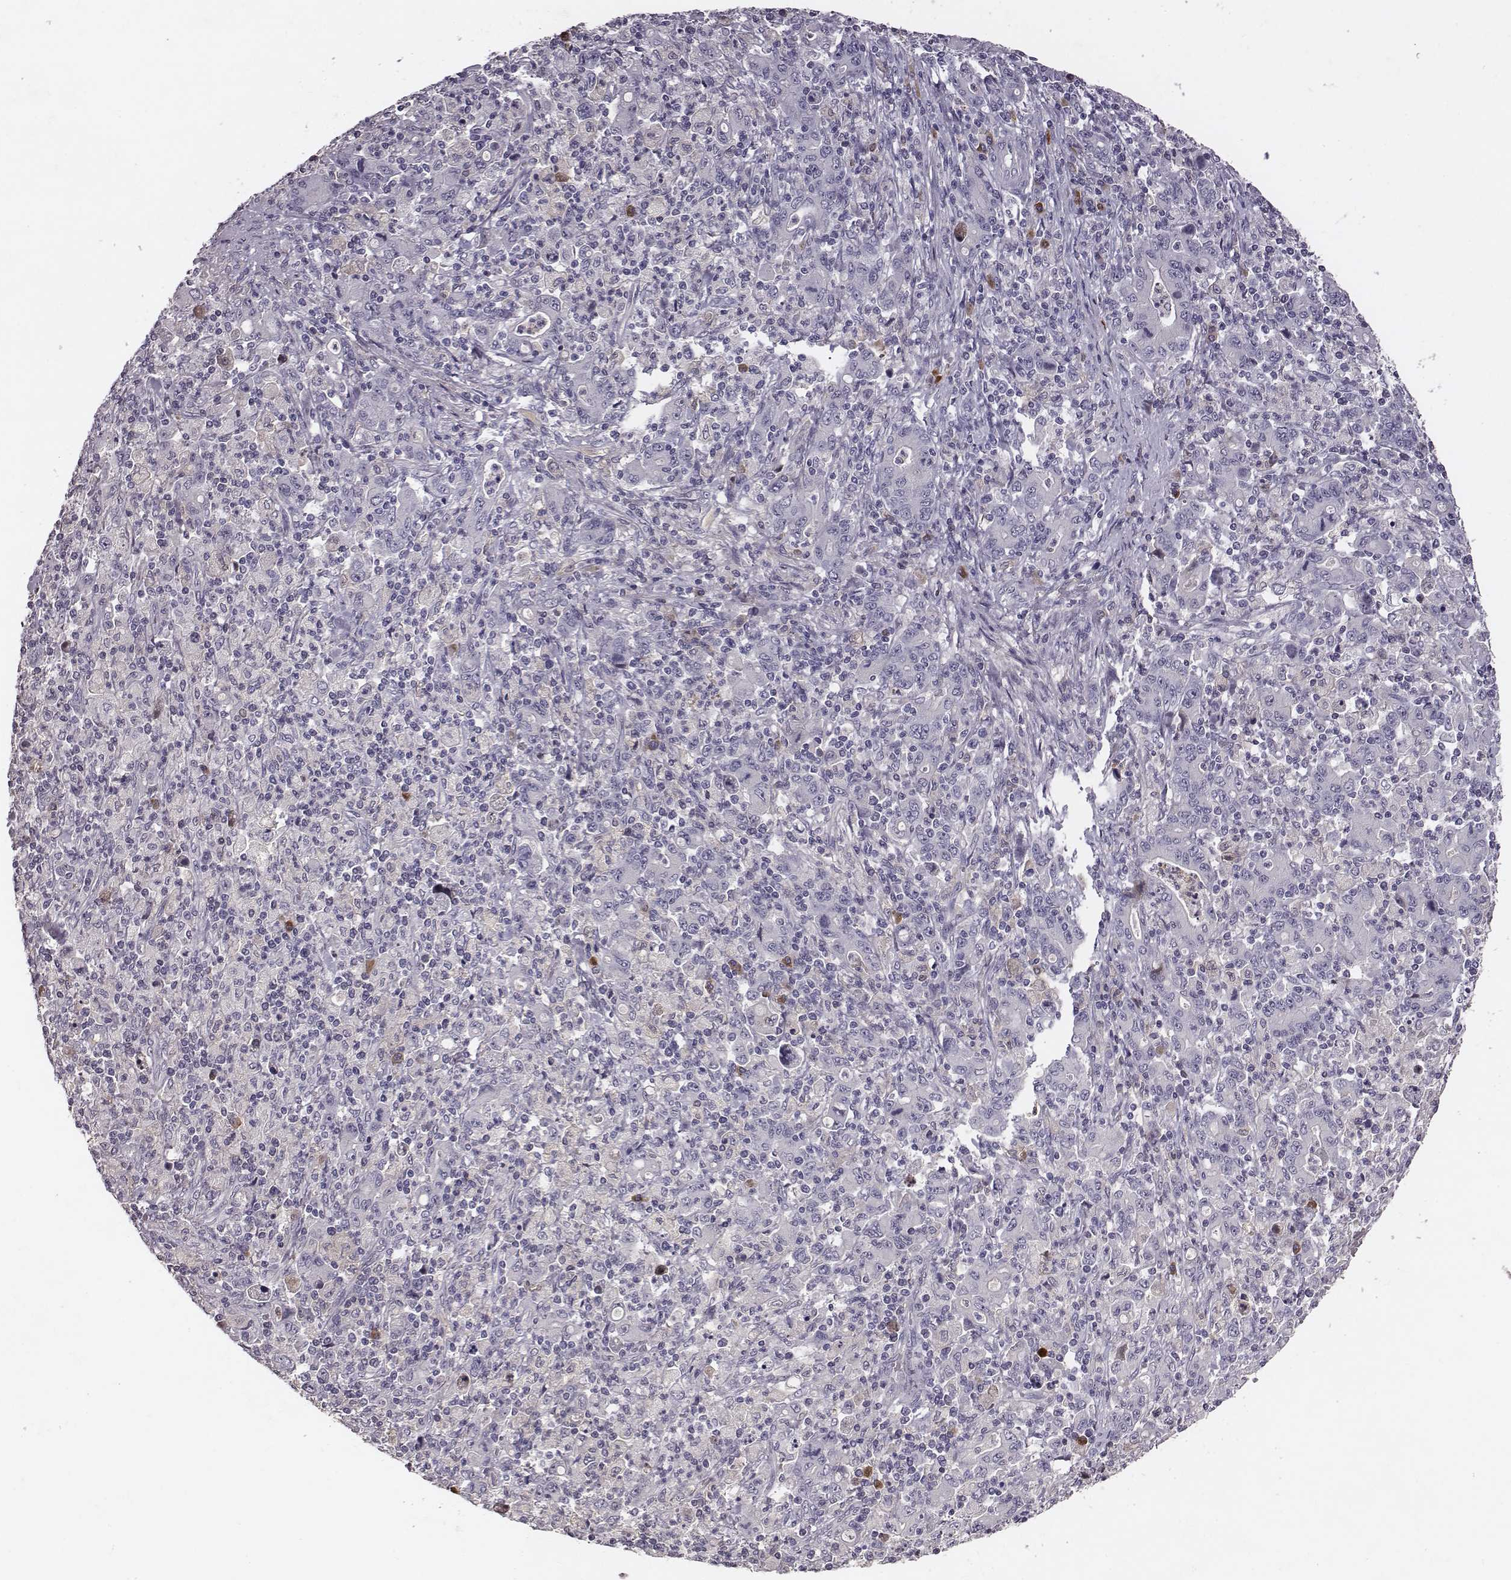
{"staining": {"intensity": "negative", "quantity": "none", "location": "none"}, "tissue": "stomach cancer", "cell_type": "Tumor cells", "image_type": "cancer", "snomed": [{"axis": "morphology", "description": "Adenocarcinoma, NOS"}, {"axis": "topography", "description": "Stomach, upper"}], "caption": "DAB (3,3'-diaminobenzidine) immunohistochemical staining of human stomach cancer (adenocarcinoma) demonstrates no significant expression in tumor cells. (Immunohistochemistry, brightfield microscopy, high magnification).", "gene": "SLC22A6", "patient": {"sex": "male", "age": 69}}